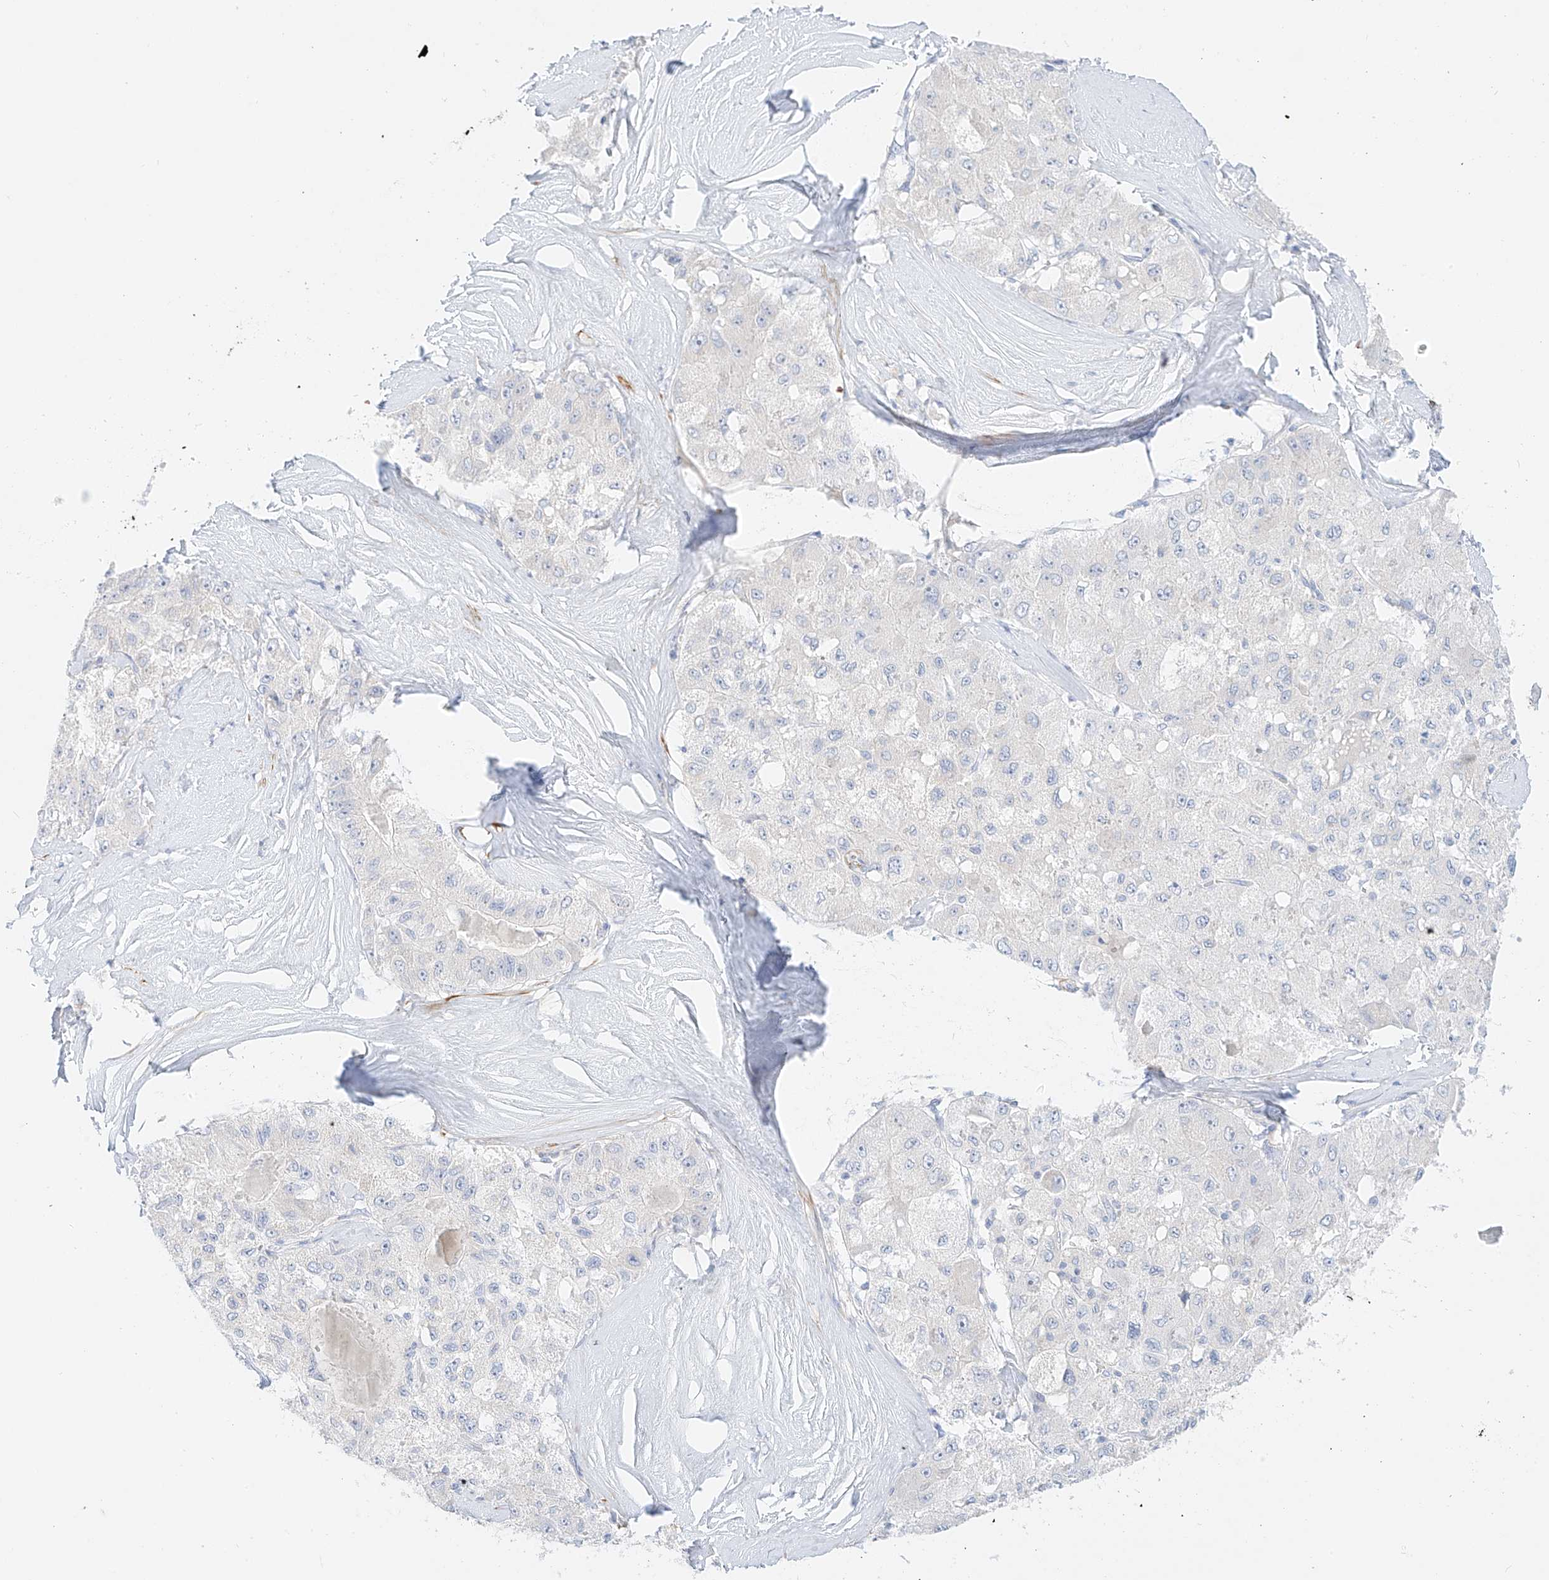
{"staining": {"intensity": "negative", "quantity": "none", "location": "none"}, "tissue": "liver cancer", "cell_type": "Tumor cells", "image_type": "cancer", "snomed": [{"axis": "morphology", "description": "Carcinoma, Hepatocellular, NOS"}, {"axis": "topography", "description": "Liver"}], "caption": "The image shows no significant staining in tumor cells of hepatocellular carcinoma (liver).", "gene": "ST3GAL5", "patient": {"sex": "male", "age": 80}}